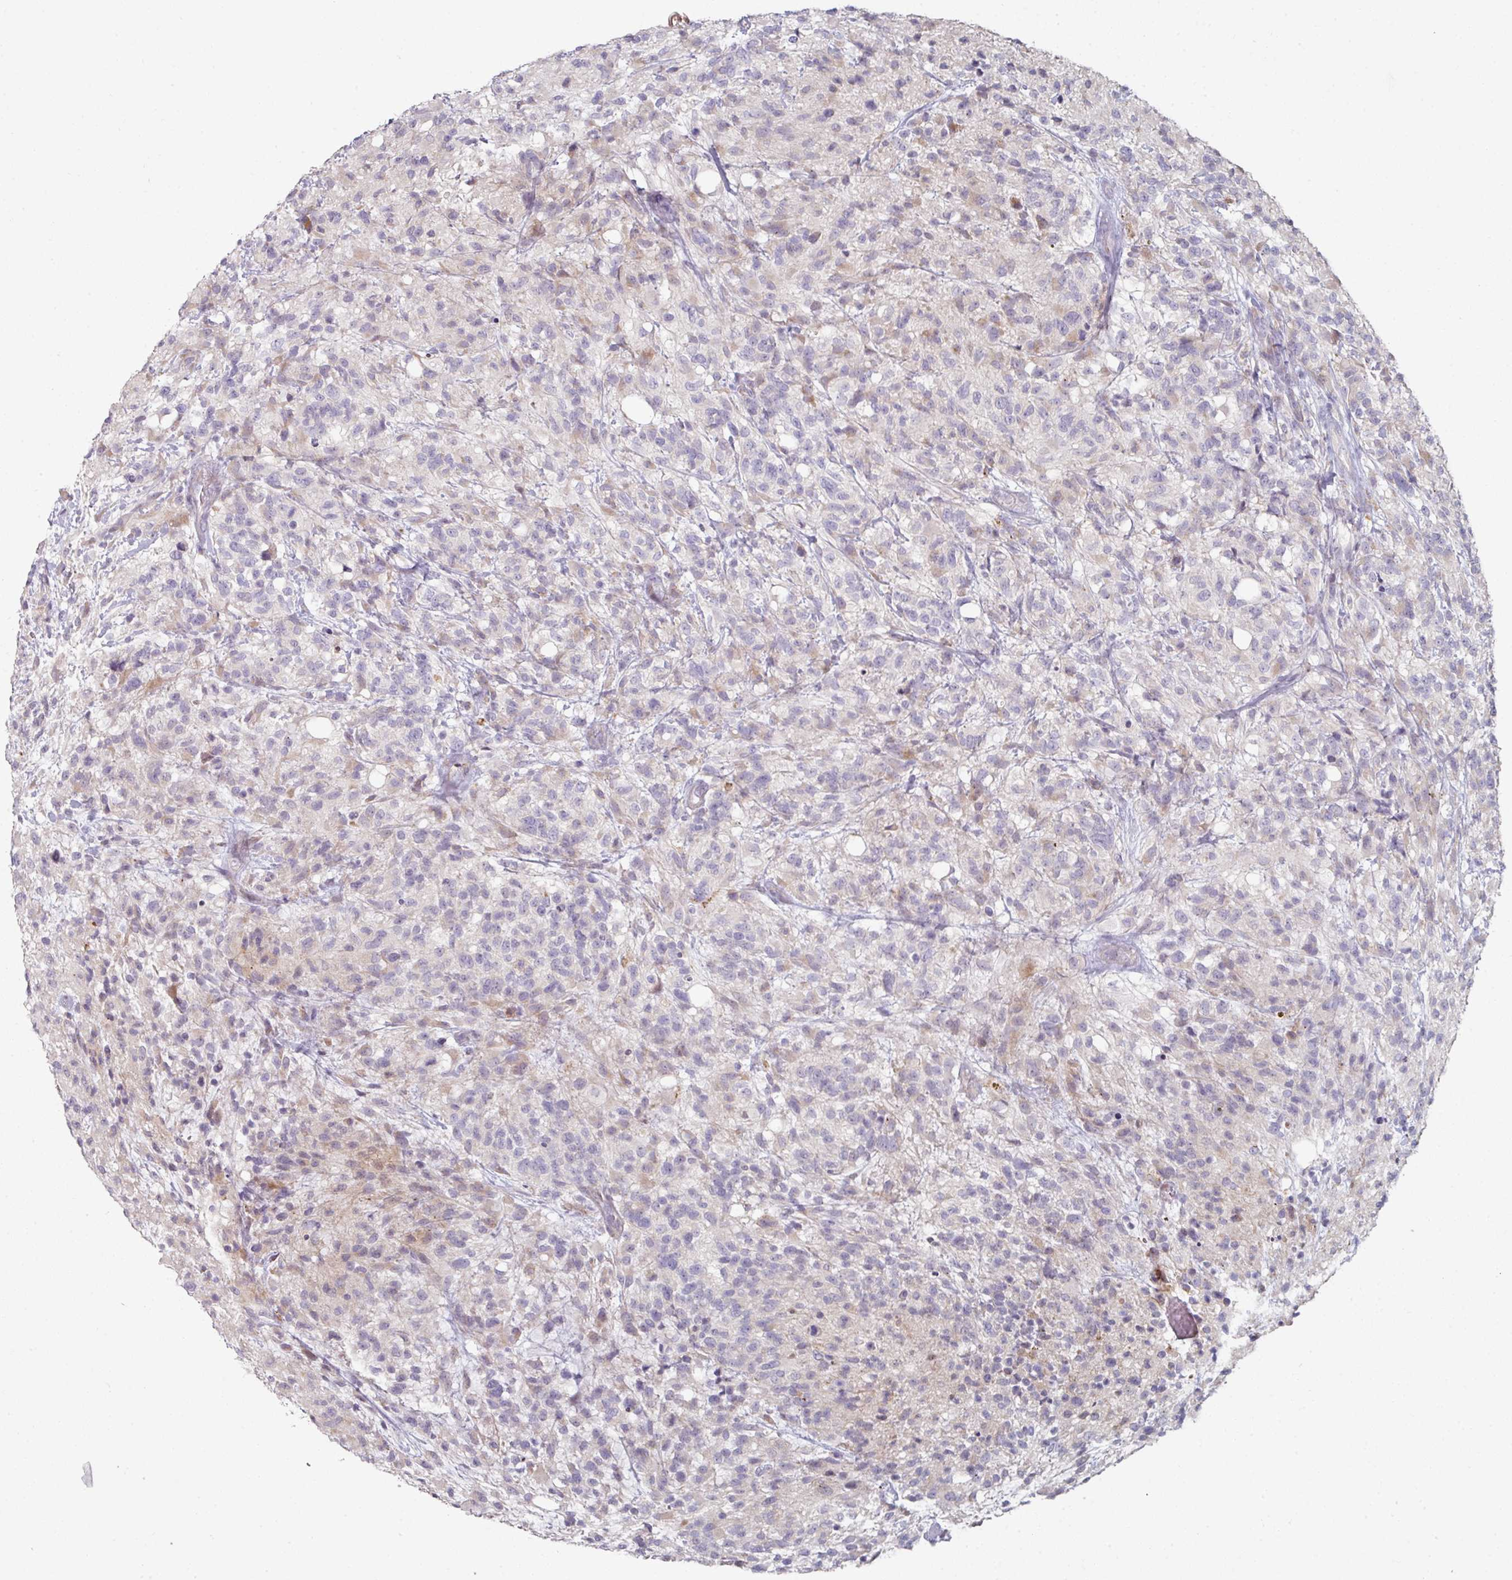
{"staining": {"intensity": "negative", "quantity": "none", "location": "none"}, "tissue": "glioma", "cell_type": "Tumor cells", "image_type": "cancer", "snomed": [{"axis": "morphology", "description": "Glioma, malignant, High grade"}, {"axis": "topography", "description": "Brain"}], "caption": "Protein analysis of glioma displays no significant staining in tumor cells. The staining is performed using DAB brown chromogen with nuclei counter-stained in using hematoxylin.", "gene": "WSB2", "patient": {"sex": "female", "age": 67}}